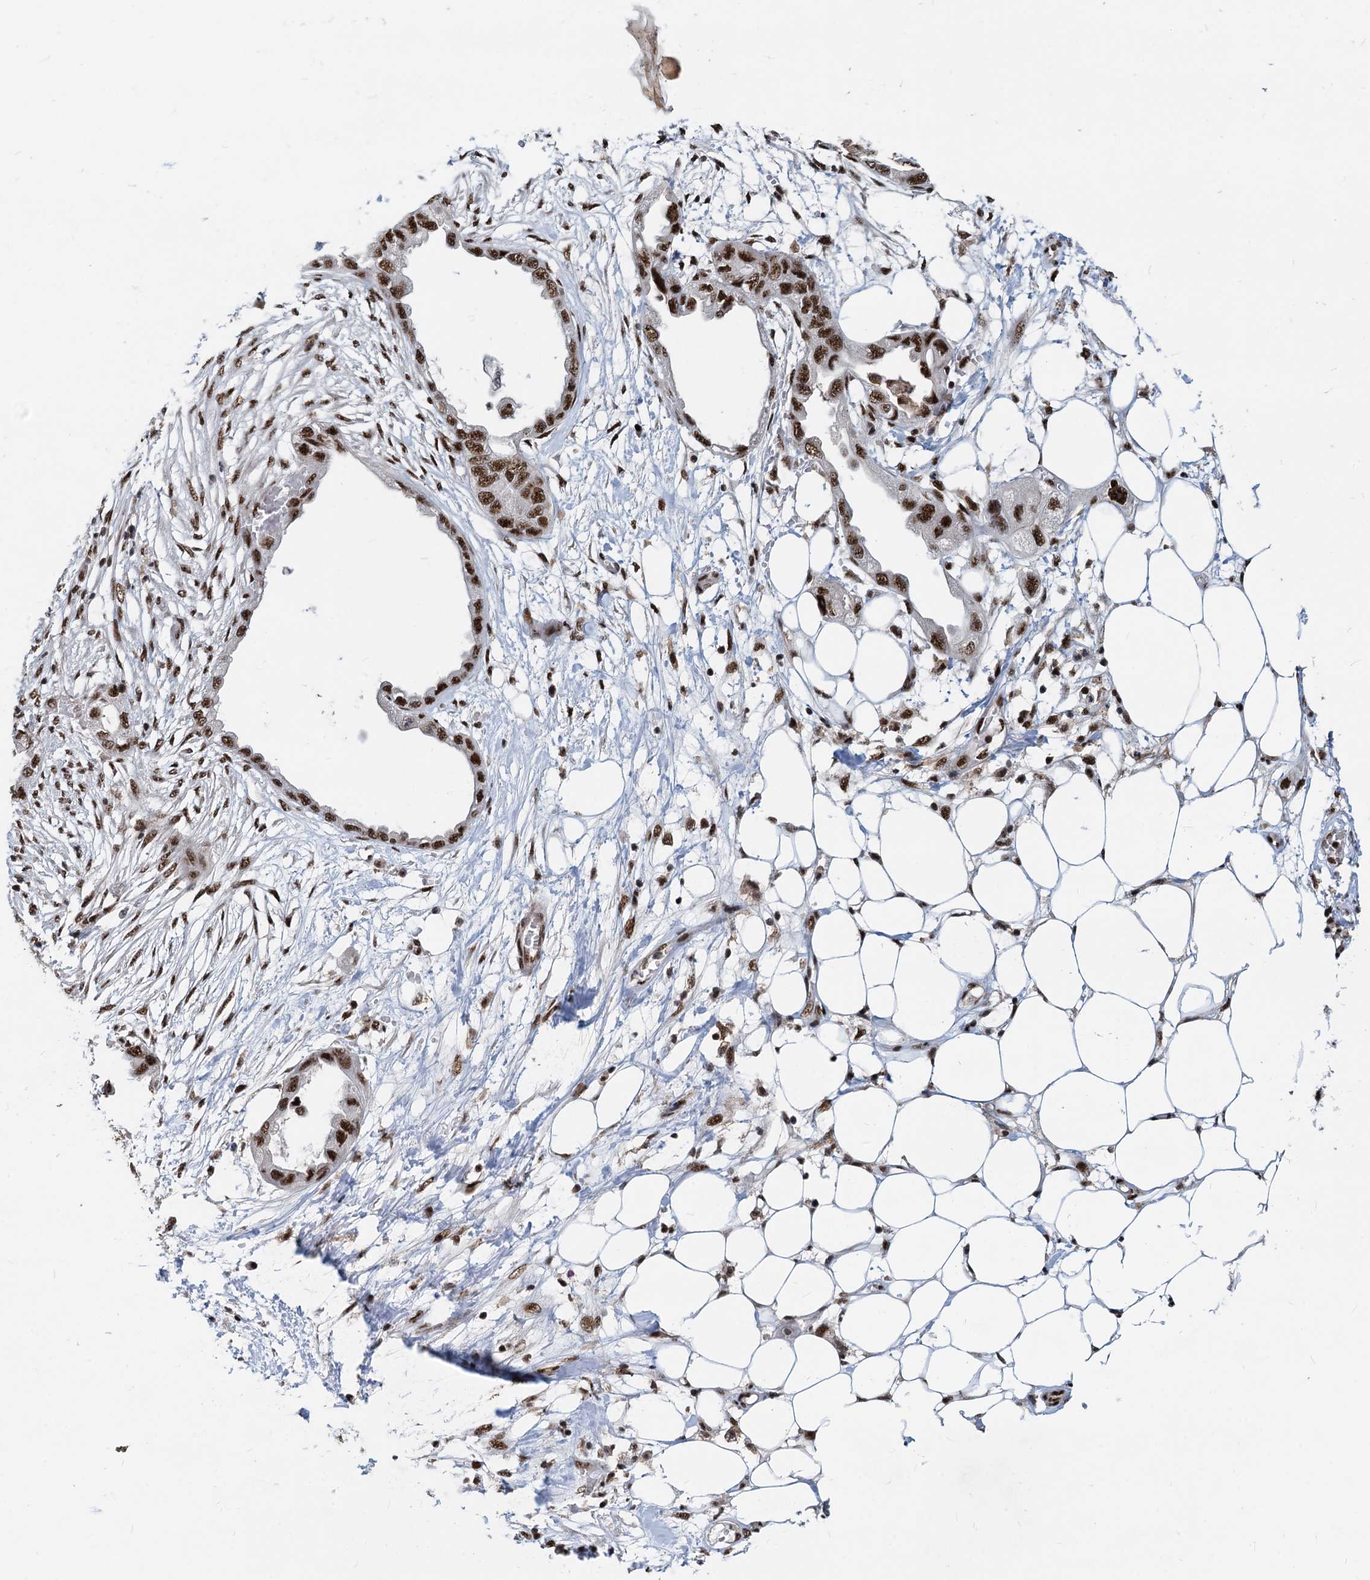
{"staining": {"intensity": "strong", "quantity": ">75%", "location": "nuclear"}, "tissue": "endometrial cancer", "cell_type": "Tumor cells", "image_type": "cancer", "snomed": [{"axis": "morphology", "description": "Adenocarcinoma, NOS"}, {"axis": "morphology", "description": "Adenocarcinoma, metastatic, NOS"}, {"axis": "topography", "description": "Adipose tissue"}, {"axis": "topography", "description": "Endometrium"}], "caption": "Endometrial adenocarcinoma stained for a protein exhibits strong nuclear positivity in tumor cells.", "gene": "RBM26", "patient": {"sex": "female", "age": 67}}